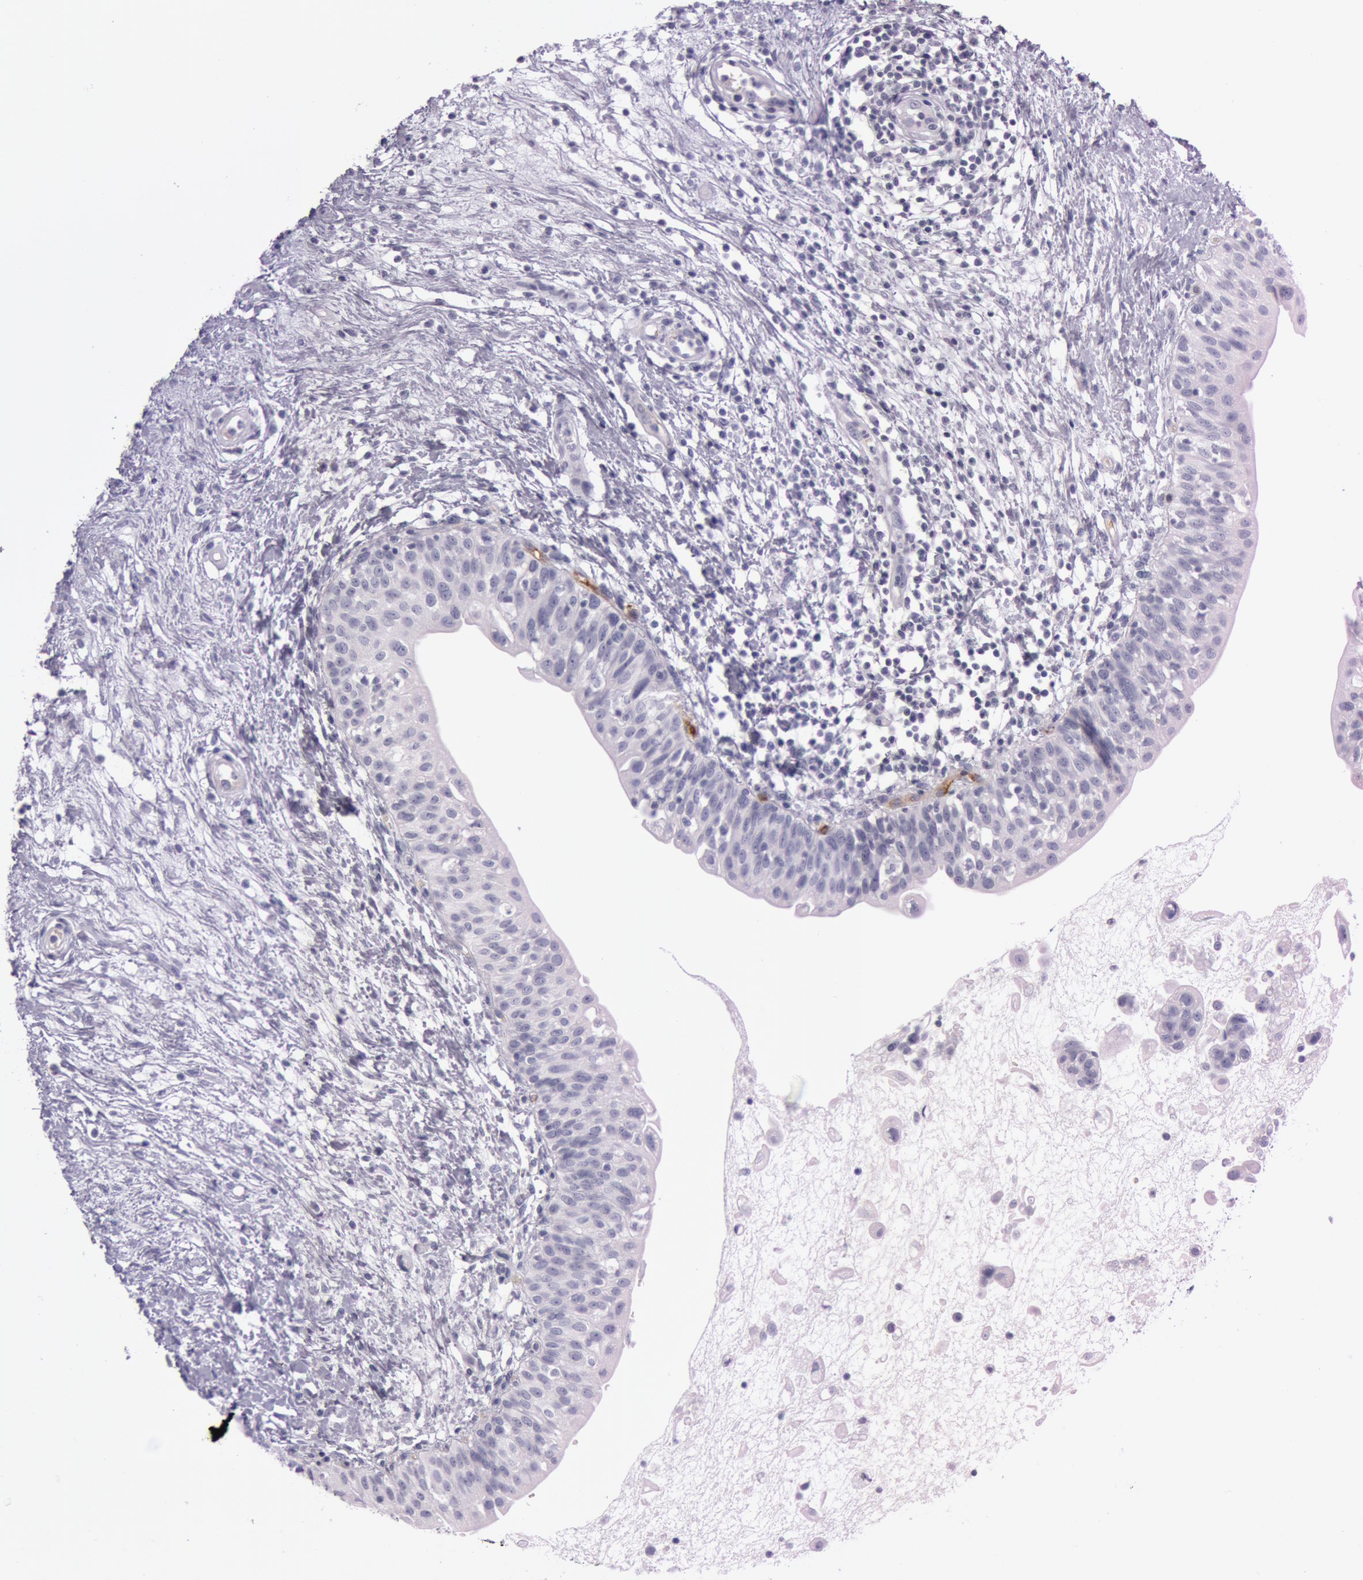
{"staining": {"intensity": "negative", "quantity": "none", "location": "none"}, "tissue": "urinary bladder", "cell_type": "Urothelial cells", "image_type": "normal", "snomed": [{"axis": "morphology", "description": "Normal tissue, NOS"}, {"axis": "topography", "description": "Urinary bladder"}], "caption": "Immunohistochemistry micrograph of benign human urinary bladder stained for a protein (brown), which reveals no staining in urothelial cells.", "gene": "FOLH1", "patient": {"sex": "female", "age": 55}}